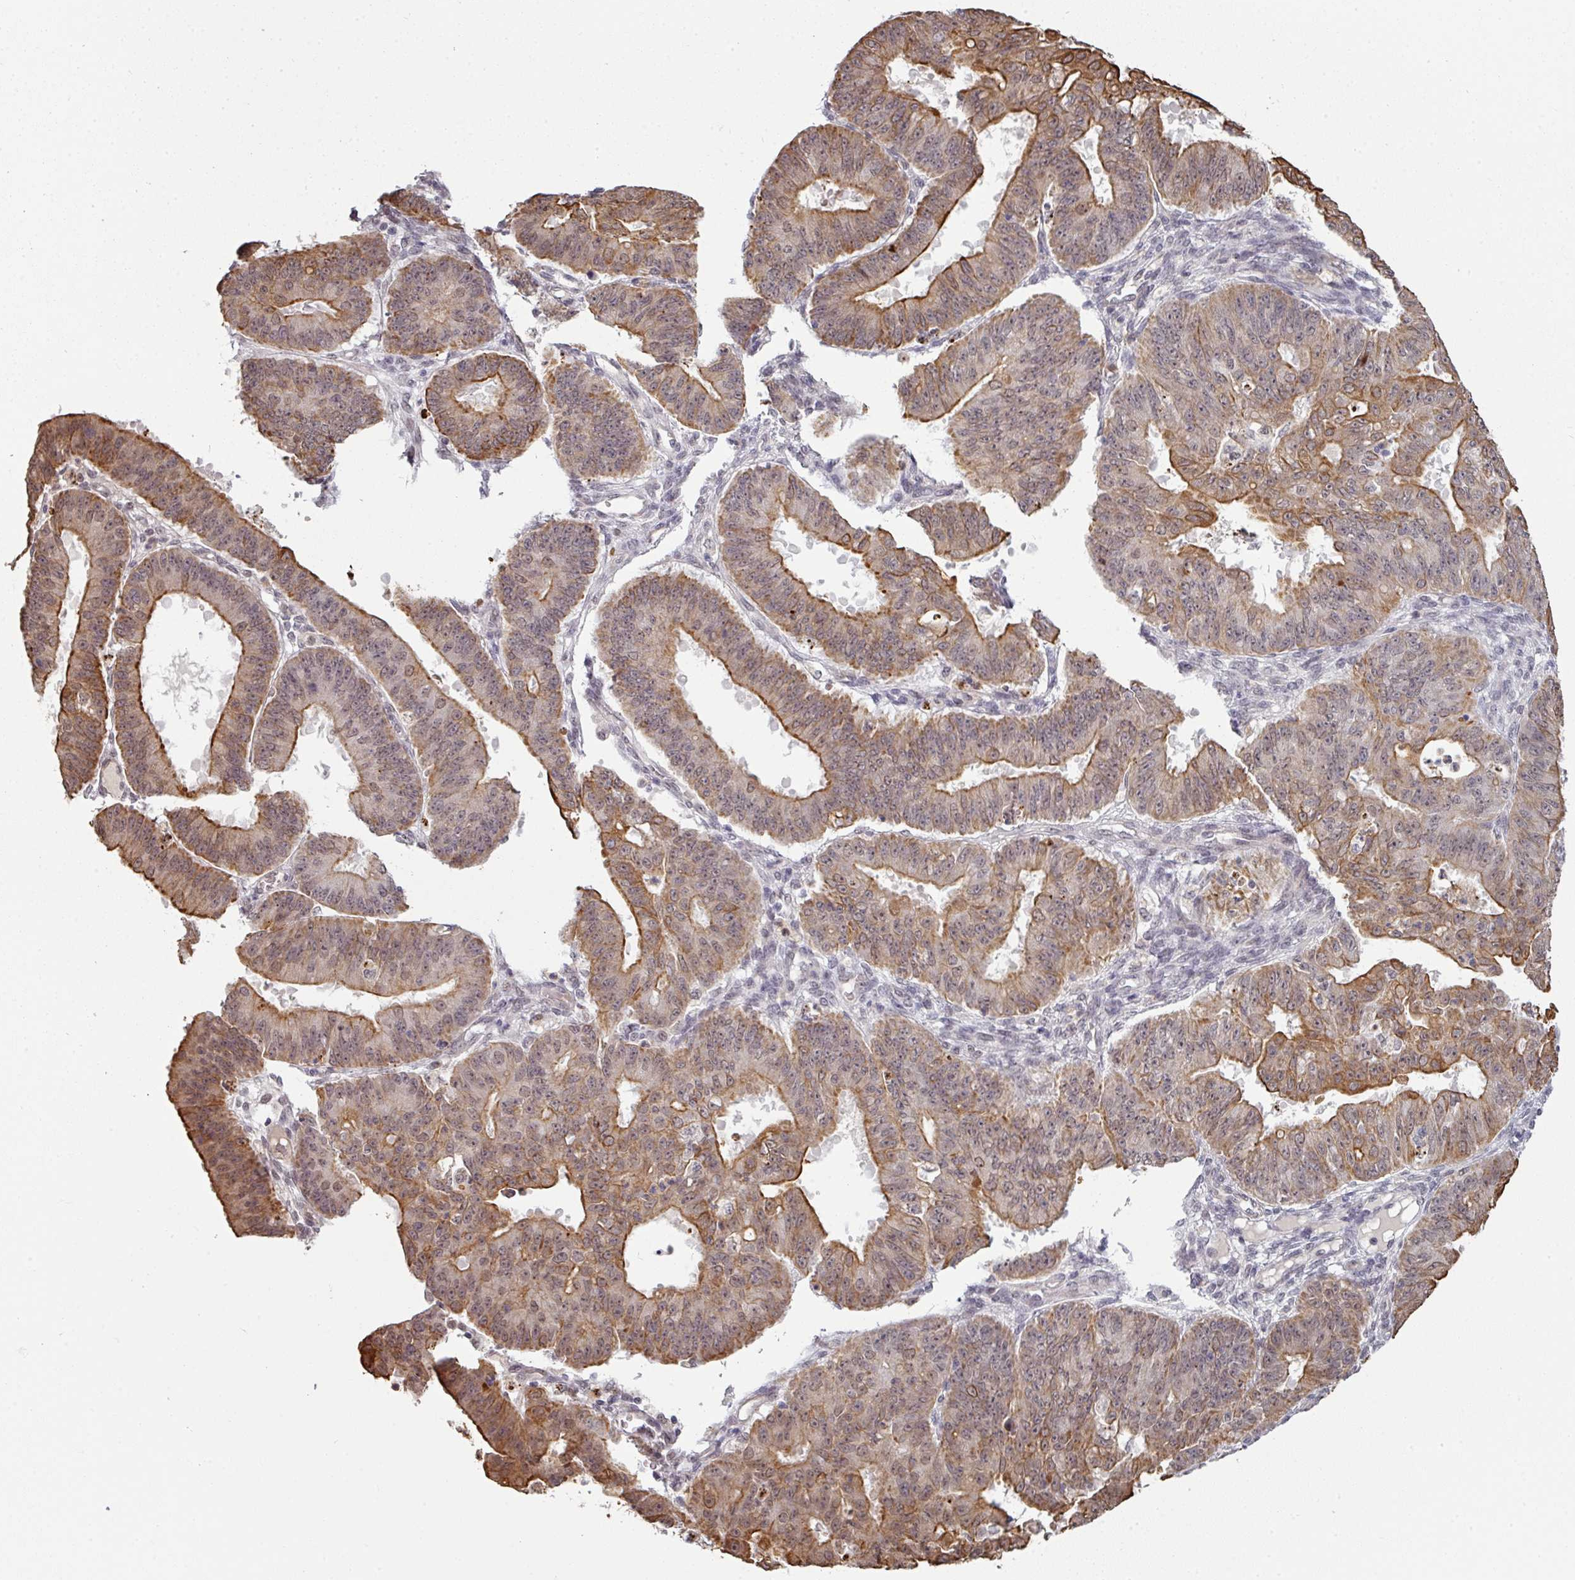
{"staining": {"intensity": "moderate", "quantity": "25%-75%", "location": "cytoplasmic/membranous"}, "tissue": "ovarian cancer", "cell_type": "Tumor cells", "image_type": "cancer", "snomed": [{"axis": "morphology", "description": "Carcinoma, endometroid"}, {"axis": "topography", "description": "Appendix"}, {"axis": "topography", "description": "Ovary"}], "caption": "A medium amount of moderate cytoplasmic/membranous expression is present in approximately 25%-75% of tumor cells in ovarian cancer (endometroid carcinoma) tissue. Nuclei are stained in blue.", "gene": "GTF2H3", "patient": {"sex": "female", "age": 42}}